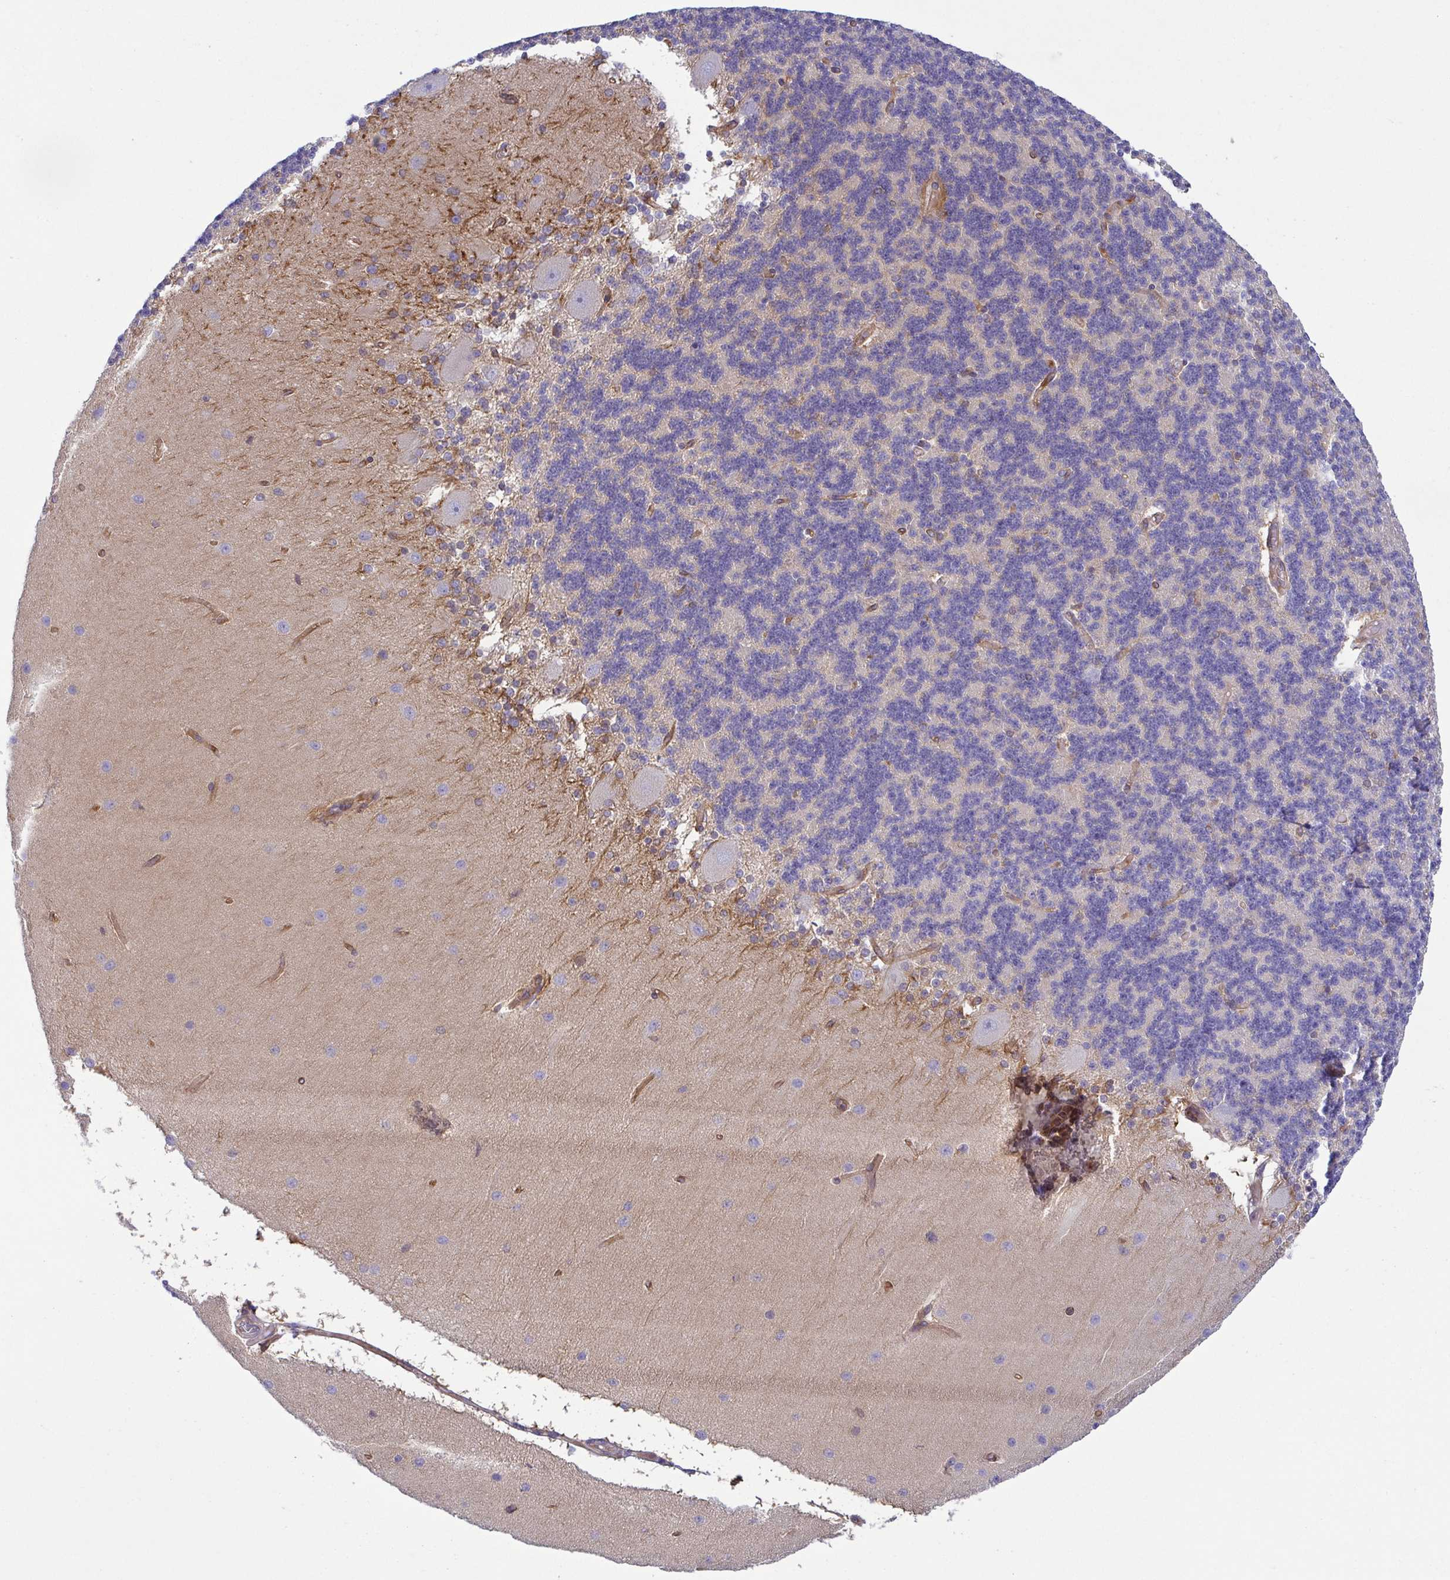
{"staining": {"intensity": "negative", "quantity": "none", "location": "none"}, "tissue": "cerebellum", "cell_type": "Cells in granular layer", "image_type": "normal", "snomed": [{"axis": "morphology", "description": "Normal tissue, NOS"}, {"axis": "topography", "description": "Cerebellum"}], "caption": "This is an IHC photomicrograph of unremarkable cerebellum. There is no expression in cells in granular layer.", "gene": "KIF5B", "patient": {"sex": "female", "age": 54}}